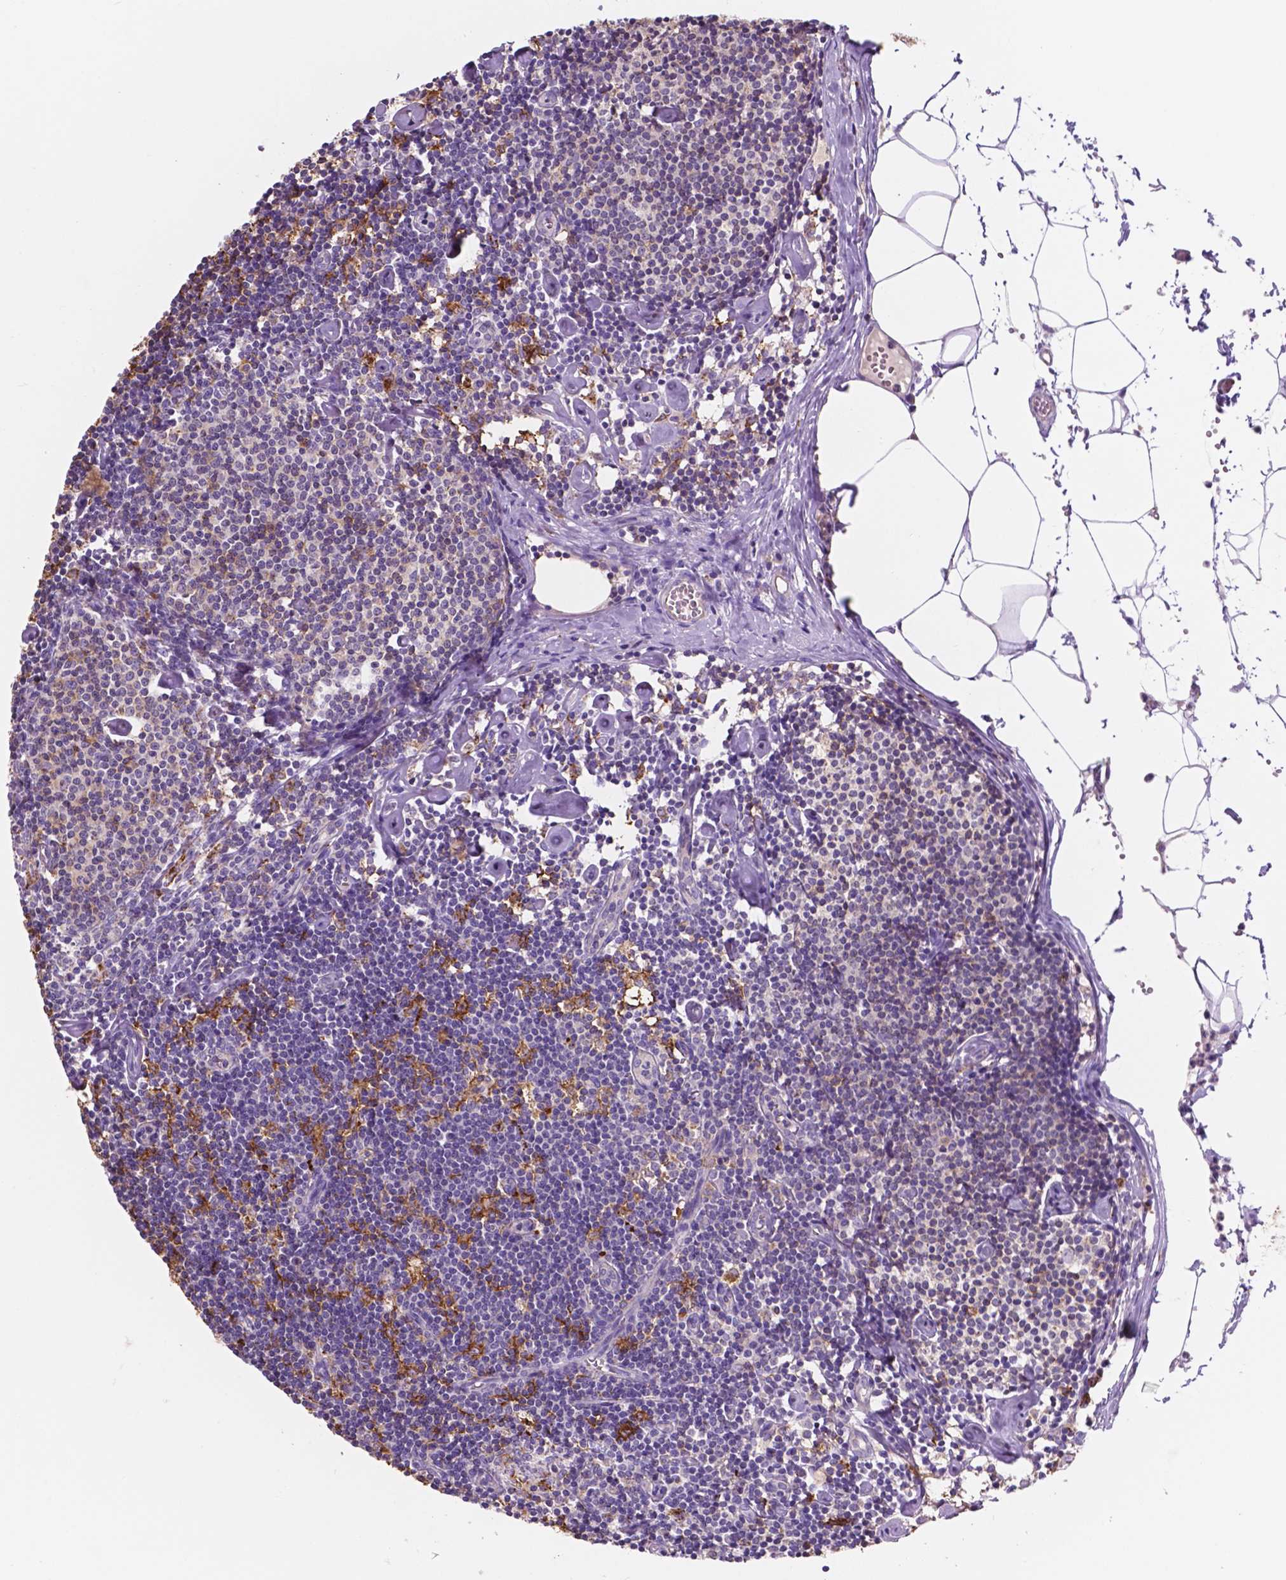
{"staining": {"intensity": "moderate", "quantity": "<25%", "location": "cytoplasmic/membranous"}, "tissue": "lymph node", "cell_type": "Germinal center cells", "image_type": "normal", "snomed": [{"axis": "morphology", "description": "Normal tissue, NOS"}, {"axis": "topography", "description": "Lymph node"}], "caption": "Immunohistochemistry (IHC) (DAB (3,3'-diaminobenzidine)) staining of benign lymph node exhibits moderate cytoplasmic/membranous protein staining in approximately <25% of germinal center cells.", "gene": "MKRN2OS", "patient": {"sex": "female", "age": 42}}